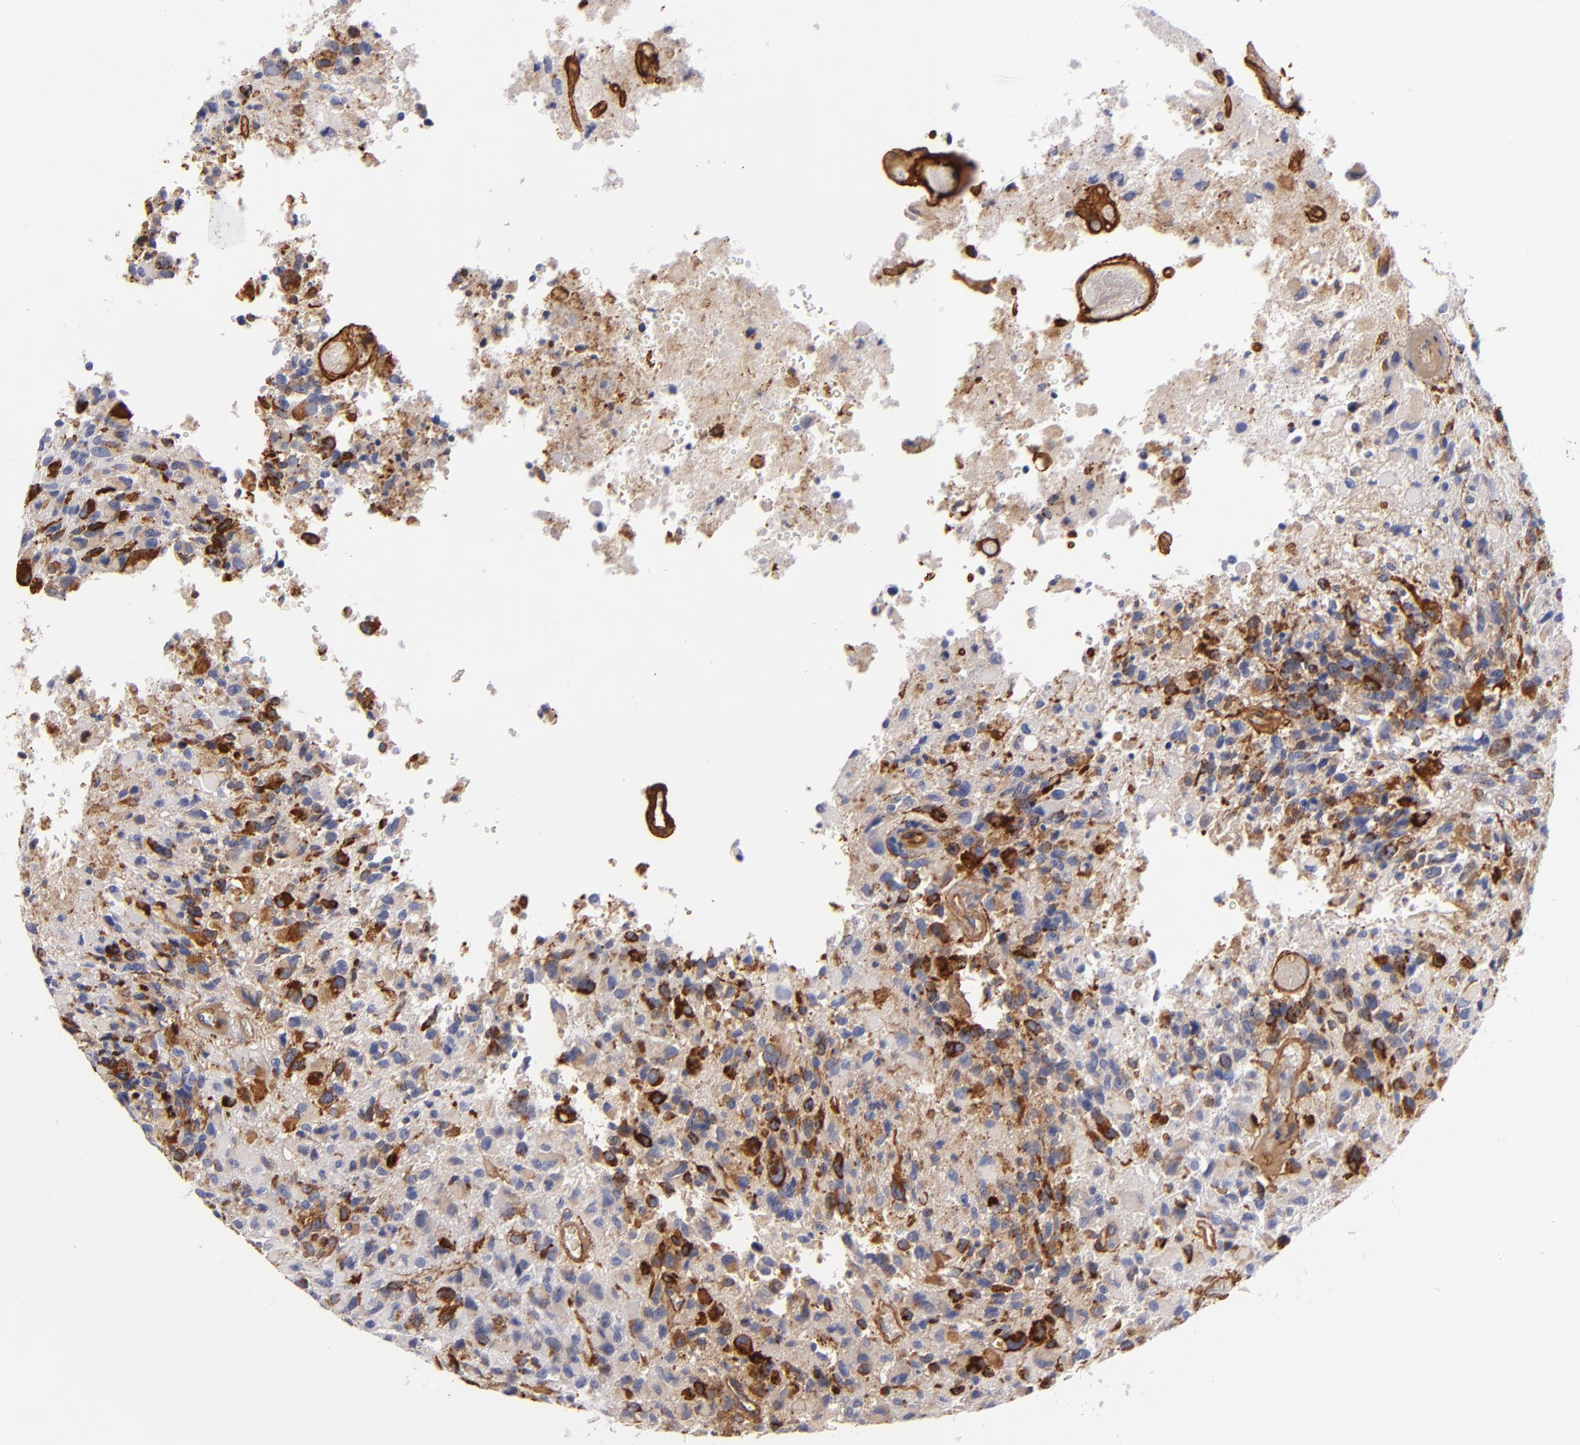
{"staining": {"intensity": "moderate", "quantity": "<25%", "location": "cytoplasmic/membranous"}, "tissue": "glioma", "cell_type": "Tumor cells", "image_type": "cancer", "snomed": [{"axis": "morphology", "description": "Glioma, malignant, High grade"}, {"axis": "topography", "description": "Brain"}], "caption": "IHC of glioma shows low levels of moderate cytoplasmic/membranous expression in approximately <25% of tumor cells.", "gene": "LAMC1", "patient": {"sex": "male", "age": 69}}